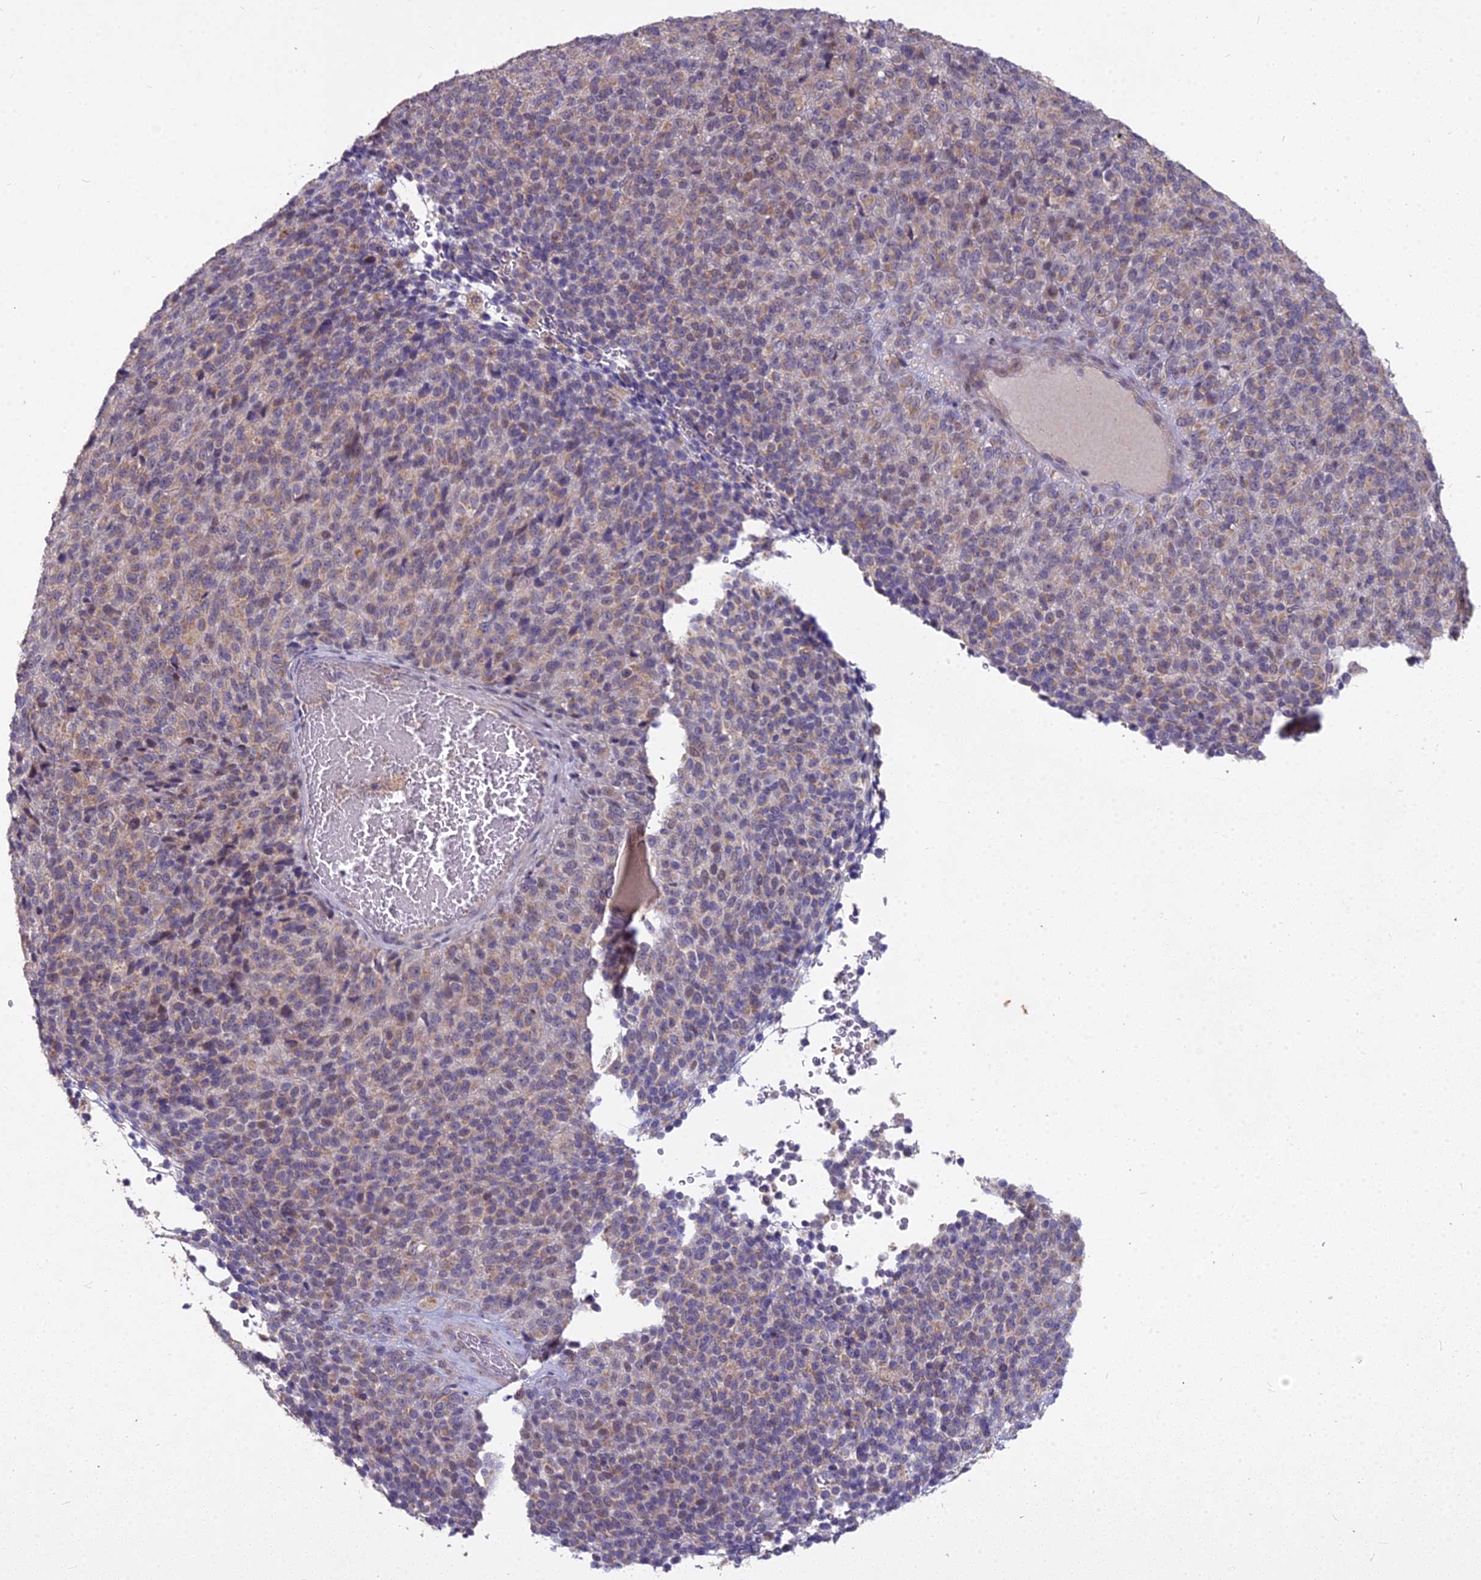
{"staining": {"intensity": "moderate", "quantity": ">75%", "location": "cytoplasmic/membranous"}, "tissue": "melanoma", "cell_type": "Tumor cells", "image_type": "cancer", "snomed": [{"axis": "morphology", "description": "Malignant melanoma, Metastatic site"}, {"axis": "topography", "description": "Brain"}], "caption": "Immunohistochemistry (DAB (3,3'-diaminobenzidine)) staining of human malignant melanoma (metastatic site) shows moderate cytoplasmic/membranous protein expression in approximately >75% of tumor cells.", "gene": "MICU2", "patient": {"sex": "female", "age": 56}}